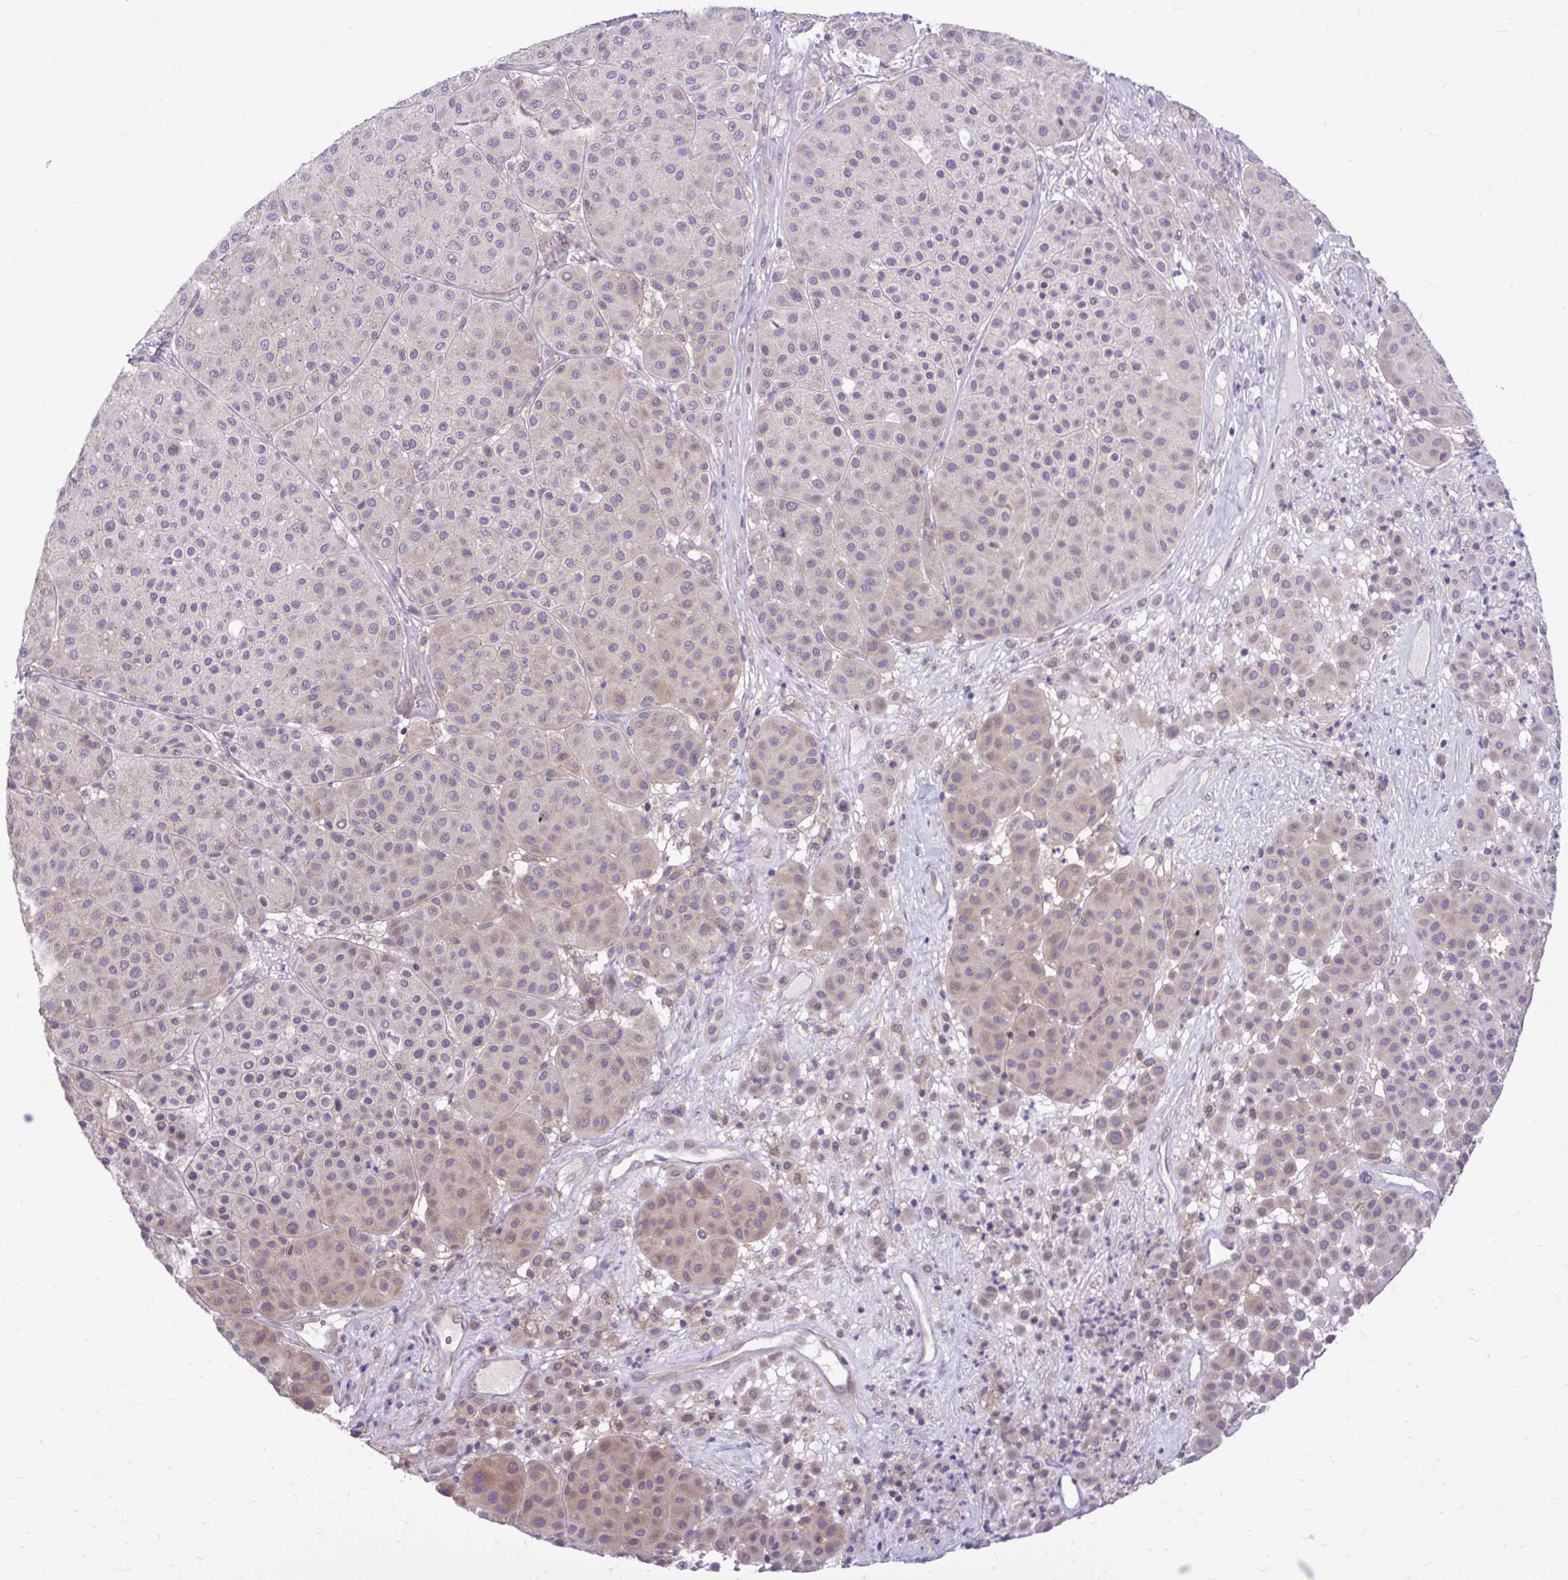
{"staining": {"intensity": "weak", "quantity": "<25%", "location": "cytoplasmic/membranous"}, "tissue": "melanoma", "cell_type": "Tumor cells", "image_type": "cancer", "snomed": [{"axis": "morphology", "description": "Malignant melanoma, Metastatic site"}, {"axis": "topography", "description": "Smooth muscle"}], "caption": "Melanoma was stained to show a protein in brown. There is no significant positivity in tumor cells.", "gene": "CEACAM18", "patient": {"sex": "male", "age": 41}}